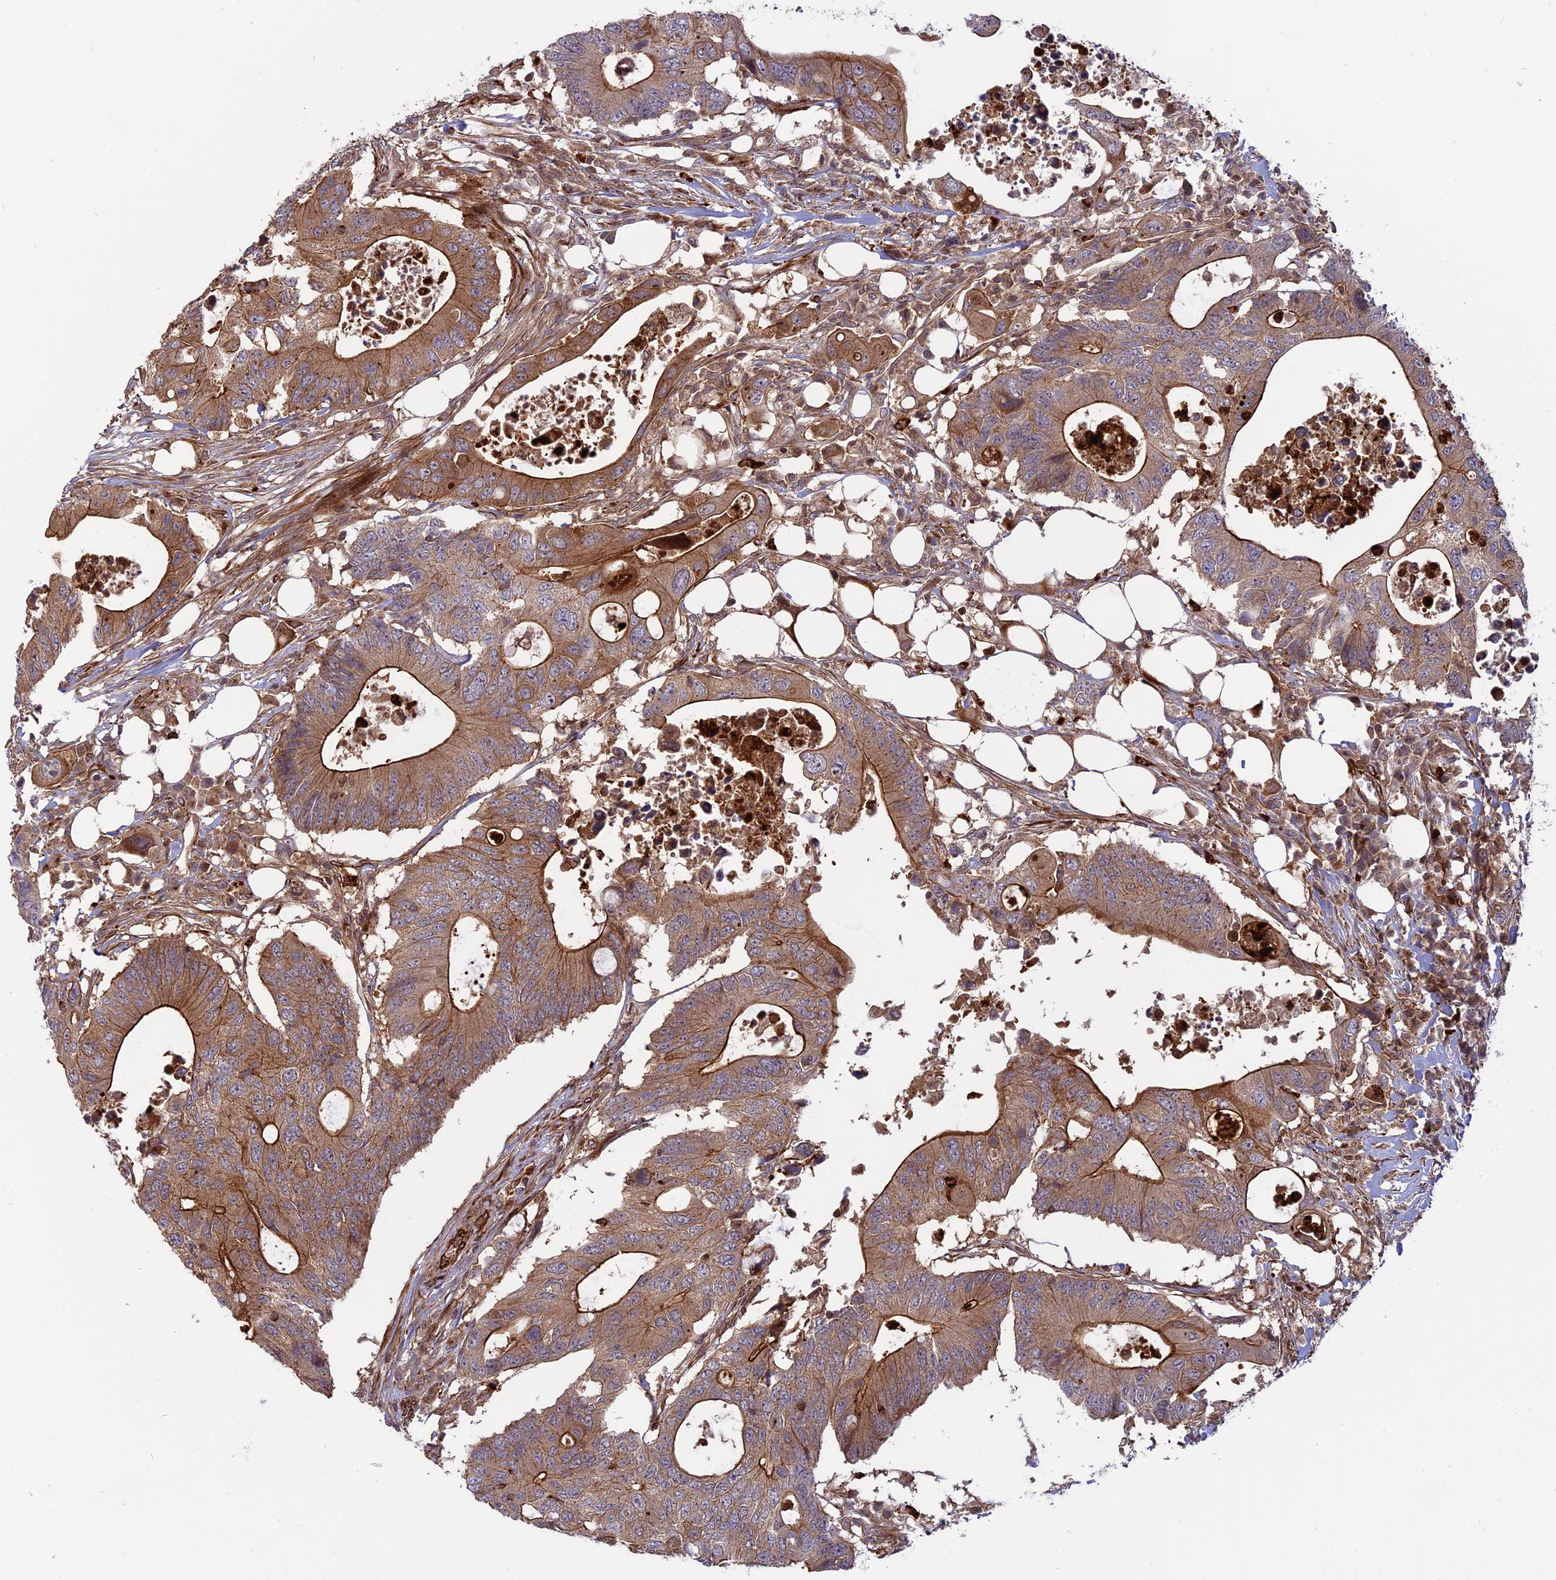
{"staining": {"intensity": "moderate", "quantity": ">75%", "location": "cytoplasmic/membranous"}, "tissue": "colorectal cancer", "cell_type": "Tumor cells", "image_type": "cancer", "snomed": [{"axis": "morphology", "description": "Adenocarcinoma, NOS"}, {"axis": "topography", "description": "Colon"}], "caption": "Tumor cells show moderate cytoplasmic/membranous positivity in approximately >75% of cells in colorectal cancer (adenocarcinoma). (Stains: DAB (3,3'-diaminobenzidine) in brown, nuclei in blue, Microscopy: brightfield microscopy at high magnification).", "gene": "PHLDB3", "patient": {"sex": "male", "age": 71}}